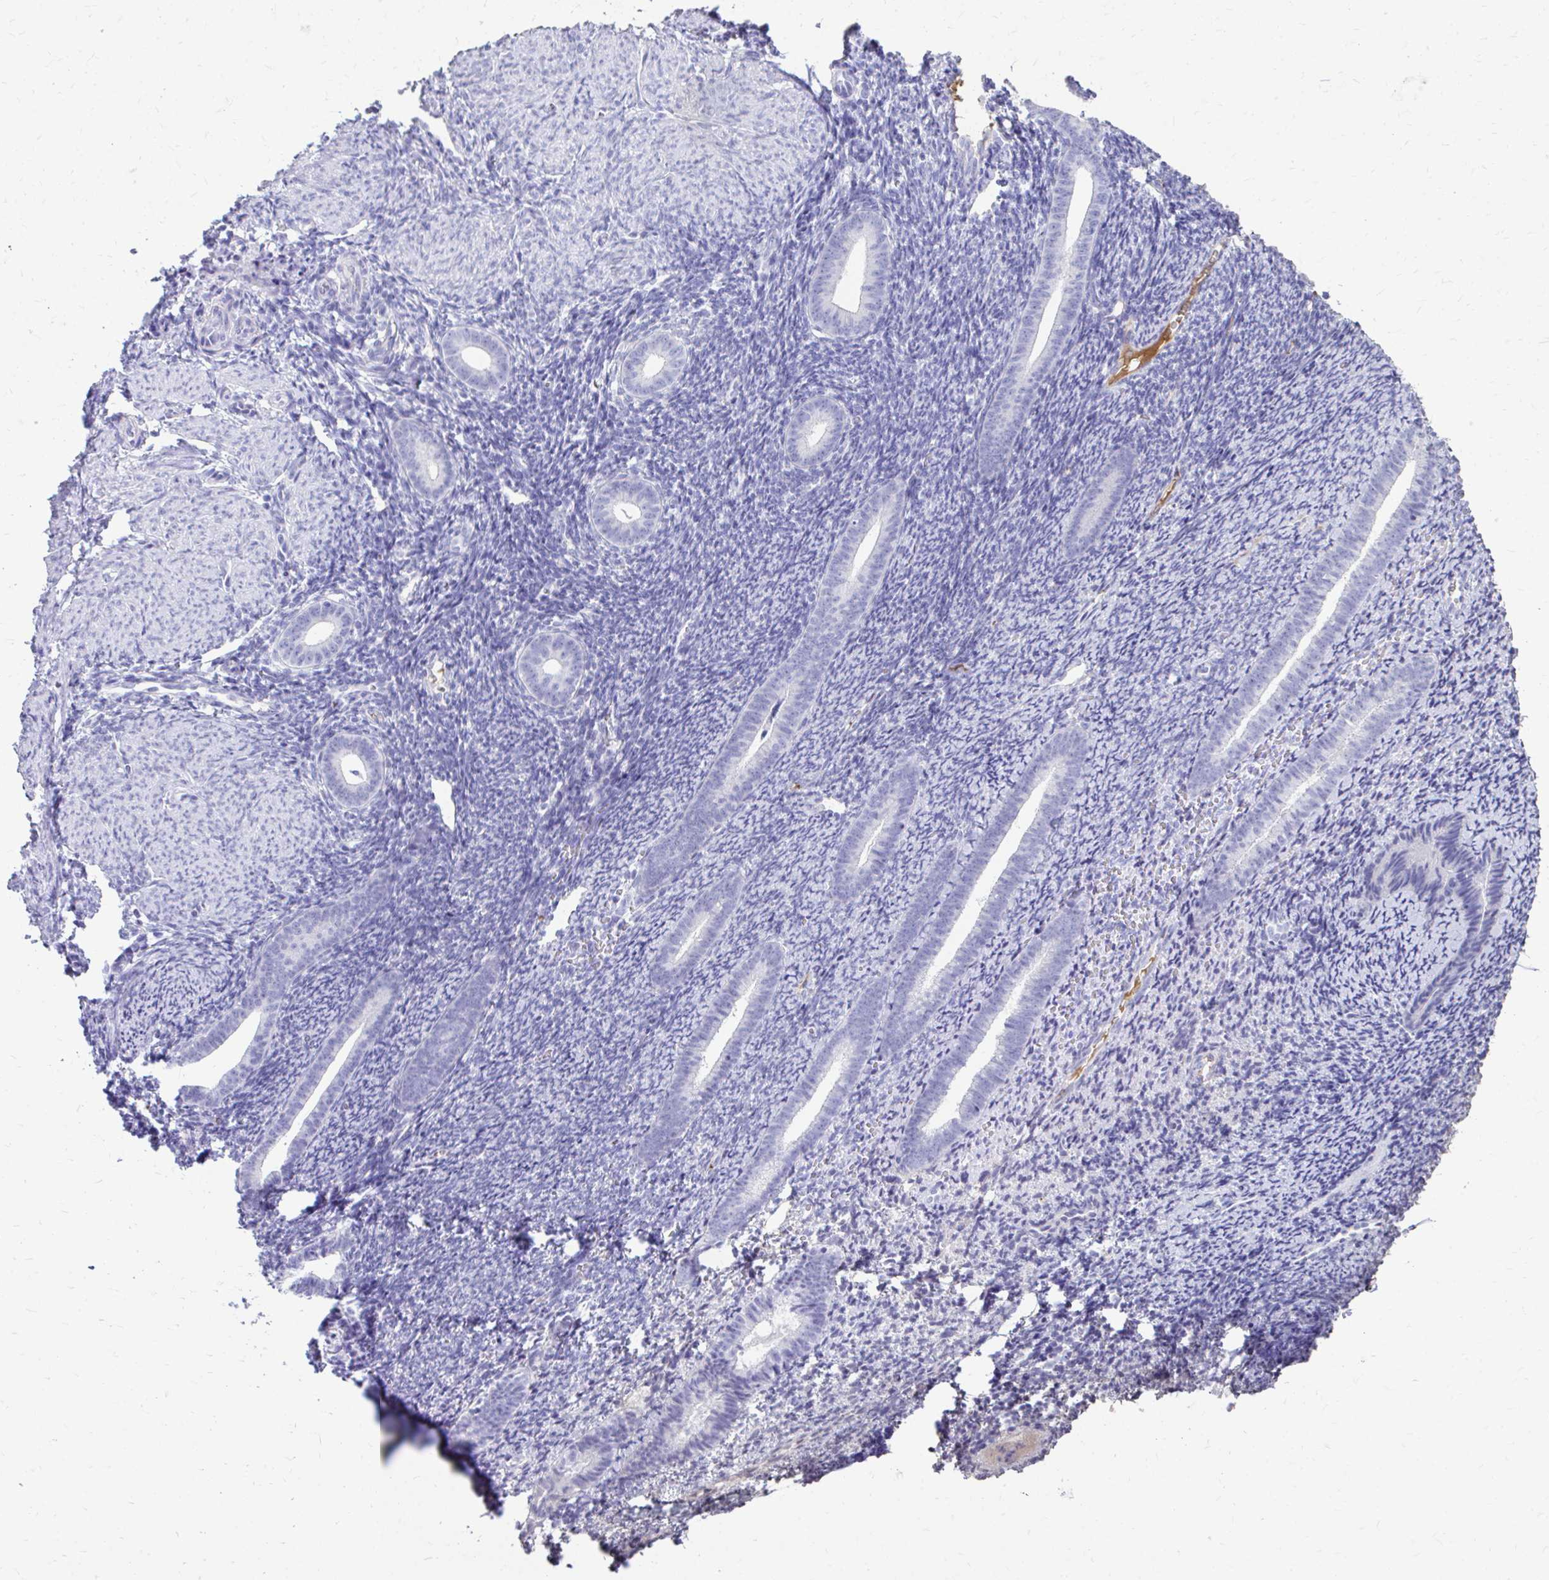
{"staining": {"intensity": "negative", "quantity": "none", "location": "none"}, "tissue": "endometrium", "cell_type": "Cells in endometrial stroma", "image_type": "normal", "snomed": [{"axis": "morphology", "description": "Normal tissue, NOS"}, {"axis": "topography", "description": "Endometrium"}], "caption": "High magnification brightfield microscopy of normal endometrium stained with DAB (brown) and counterstained with hematoxylin (blue): cells in endometrial stroma show no significant staining. Brightfield microscopy of IHC stained with DAB (brown) and hematoxylin (blue), captured at high magnification.", "gene": "CFH", "patient": {"sex": "female", "age": 39}}